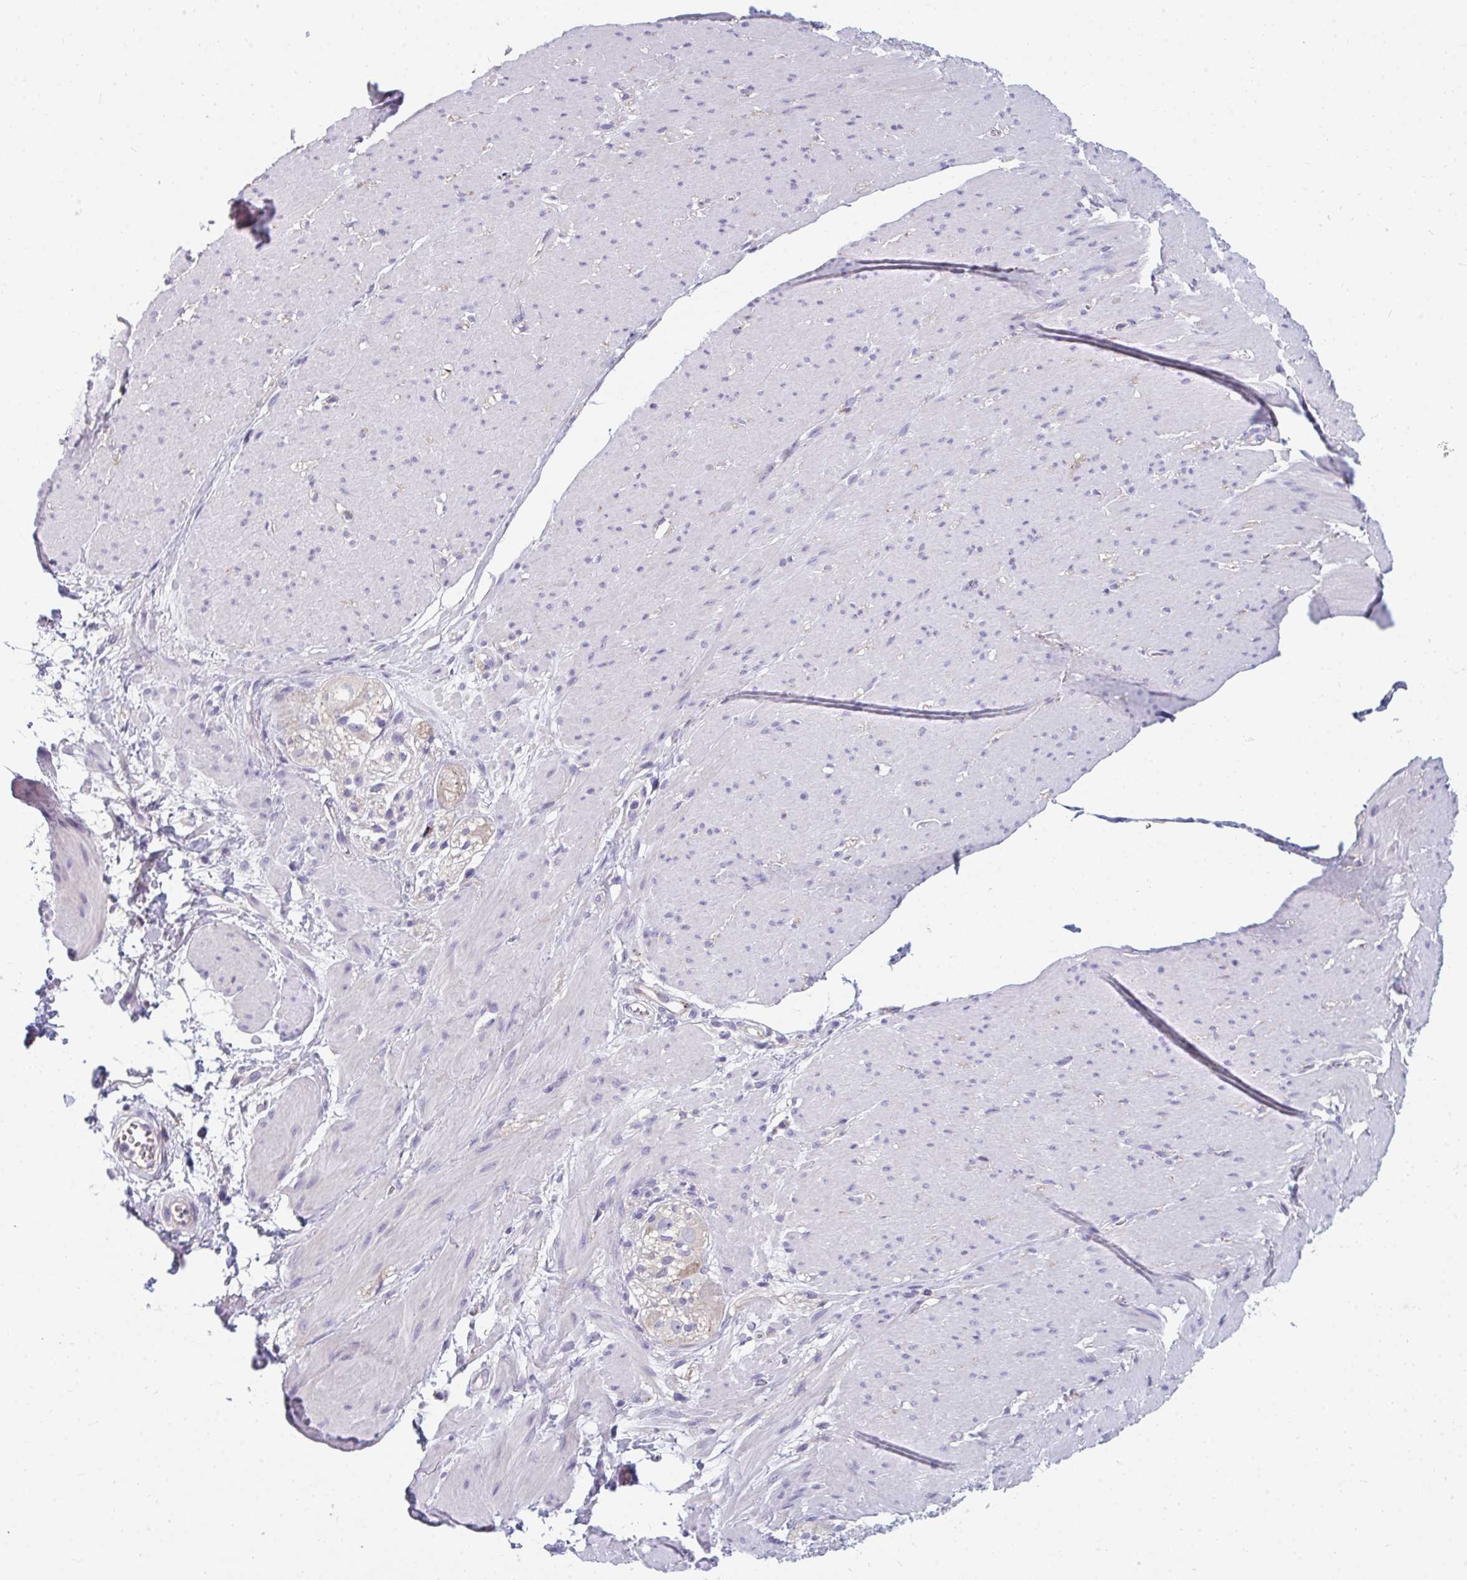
{"staining": {"intensity": "negative", "quantity": "none", "location": "none"}, "tissue": "smooth muscle", "cell_type": "Smooth muscle cells", "image_type": "normal", "snomed": [{"axis": "morphology", "description": "Normal tissue, NOS"}, {"axis": "topography", "description": "Smooth muscle"}, {"axis": "topography", "description": "Rectum"}], "caption": "A histopathology image of smooth muscle stained for a protein shows no brown staining in smooth muscle cells. Brightfield microscopy of immunohistochemistry (IHC) stained with DAB (brown) and hematoxylin (blue), captured at high magnification.", "gene": "EIF1AD", "patient": {"sex": "male", "age": 53}}